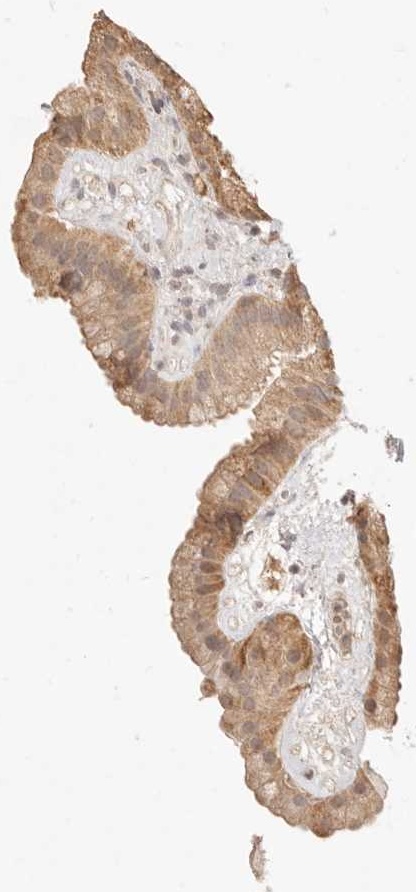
{"staining": {"intensity": "moderate", "quantity": ">75%", "location": "cytoplasmic/membranous"}, "tissue": "gallbladder", "cell_type": "Glandular cells", "image_type": "normal", "snomed": [{"axis": "morphology", "description": "Normal tissue, NOS"}, {"axis": "topography", "description": "Gallbladder"}], "caption": "IHC of unremarkable gallbladder exhibits medium levels of moderate cytoplasmic/membranous positivity in approximately >75% of glandular cells.", "gene": "CPLANE2", "patient": {"sex": "female", "age": 64}}